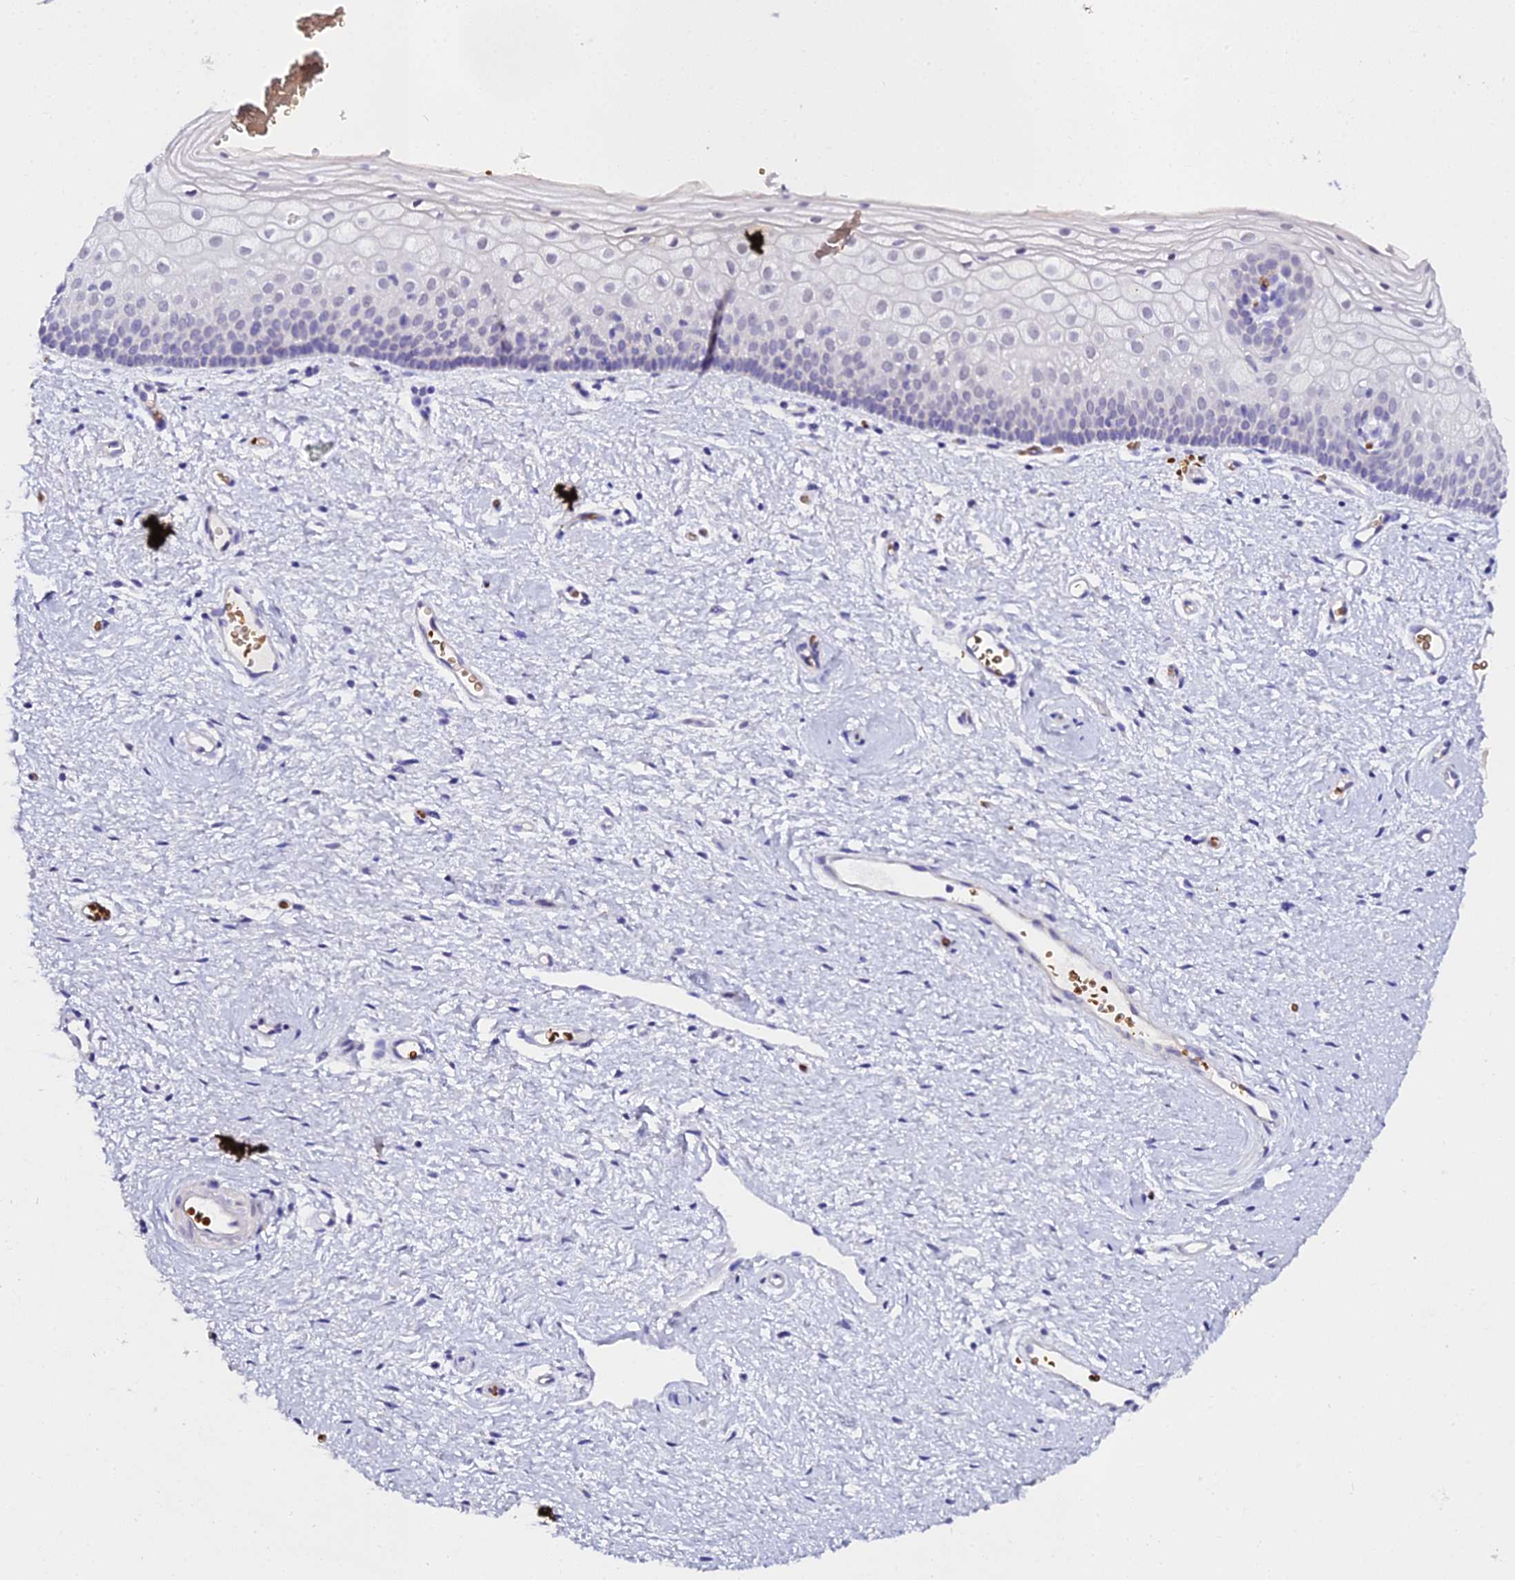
{"staining": {"intensity": "negative", "quantity": "none", "location": "none"}, "tissue": "vagina", "cell_type": "Squamous epithelial cells", "image_type": "normal", "snomed": [{"axis": "morphology", "description": "Normal tissue, NOS"}, {"axis": "topography", "description": "Vagina"}], "caption": "This is an IHC image of normal vagina. There is no positivity in squamous epithelial cells.", "gene": "CFAP45", "patient": {"sex": "female", "age": 60}}